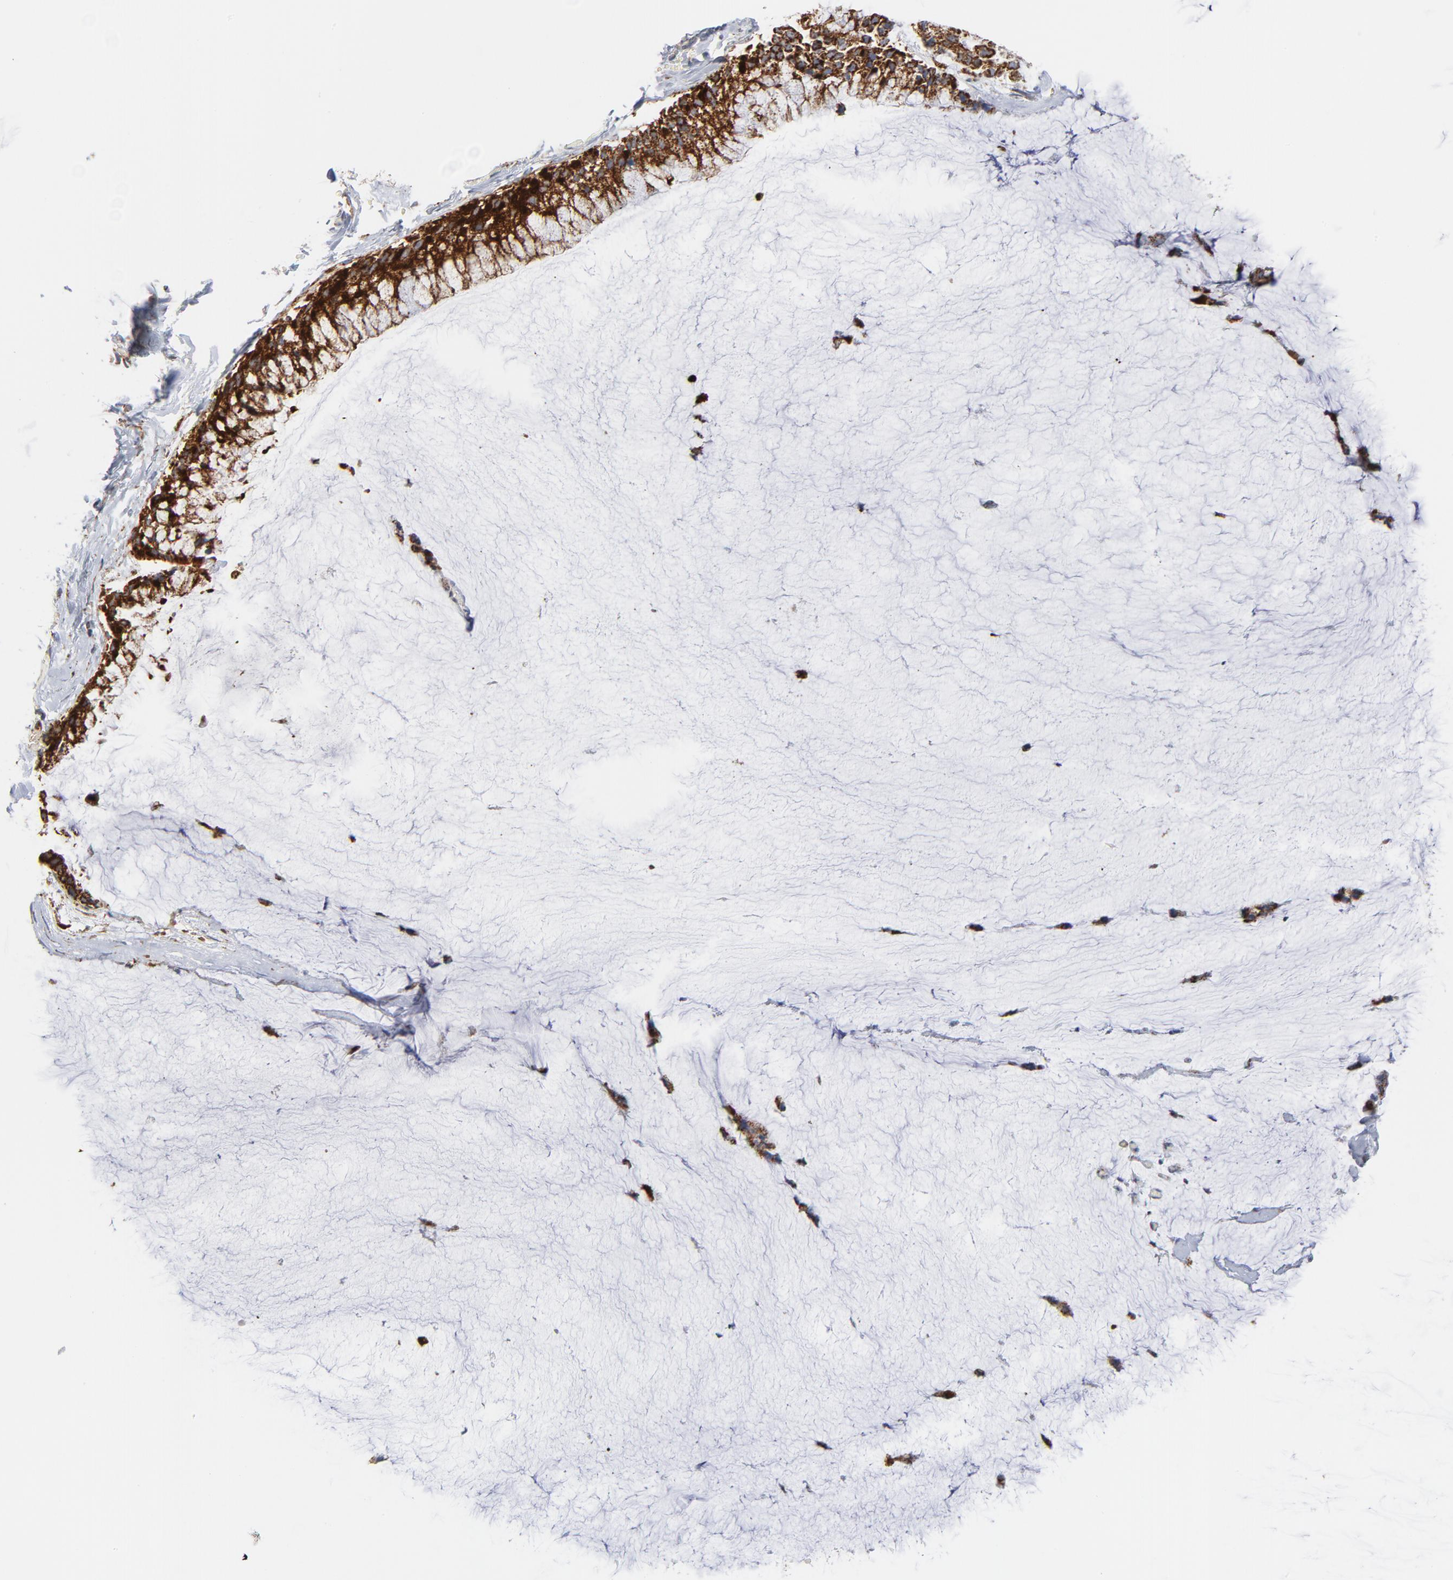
{"staining": {"intensity": "strong", "quantity": ">75%", "location": "cytoplasmic/membranous"}, "tissue": "ovarian cancer", "cell_type": "Tumor cells", "image_type": "cancer", "snomed": [{"axis": "morphology", "description": "Cystadenocarcinoma, mucinous, NOS"}, {"axis": "topography", "description": "Ovary"}], "caption": "Ovarian mucinous cystadenocarcinoma was stained to show a protein in brown. There is high levels of strong cytoplasmic/membranous positivity in approximately >75% of tumor cells. (DAB IHC, brown staining for protein, blue staining for nuclei).", "gene": "DIABLO", "patient": {"sex": "female", "age": 39}}